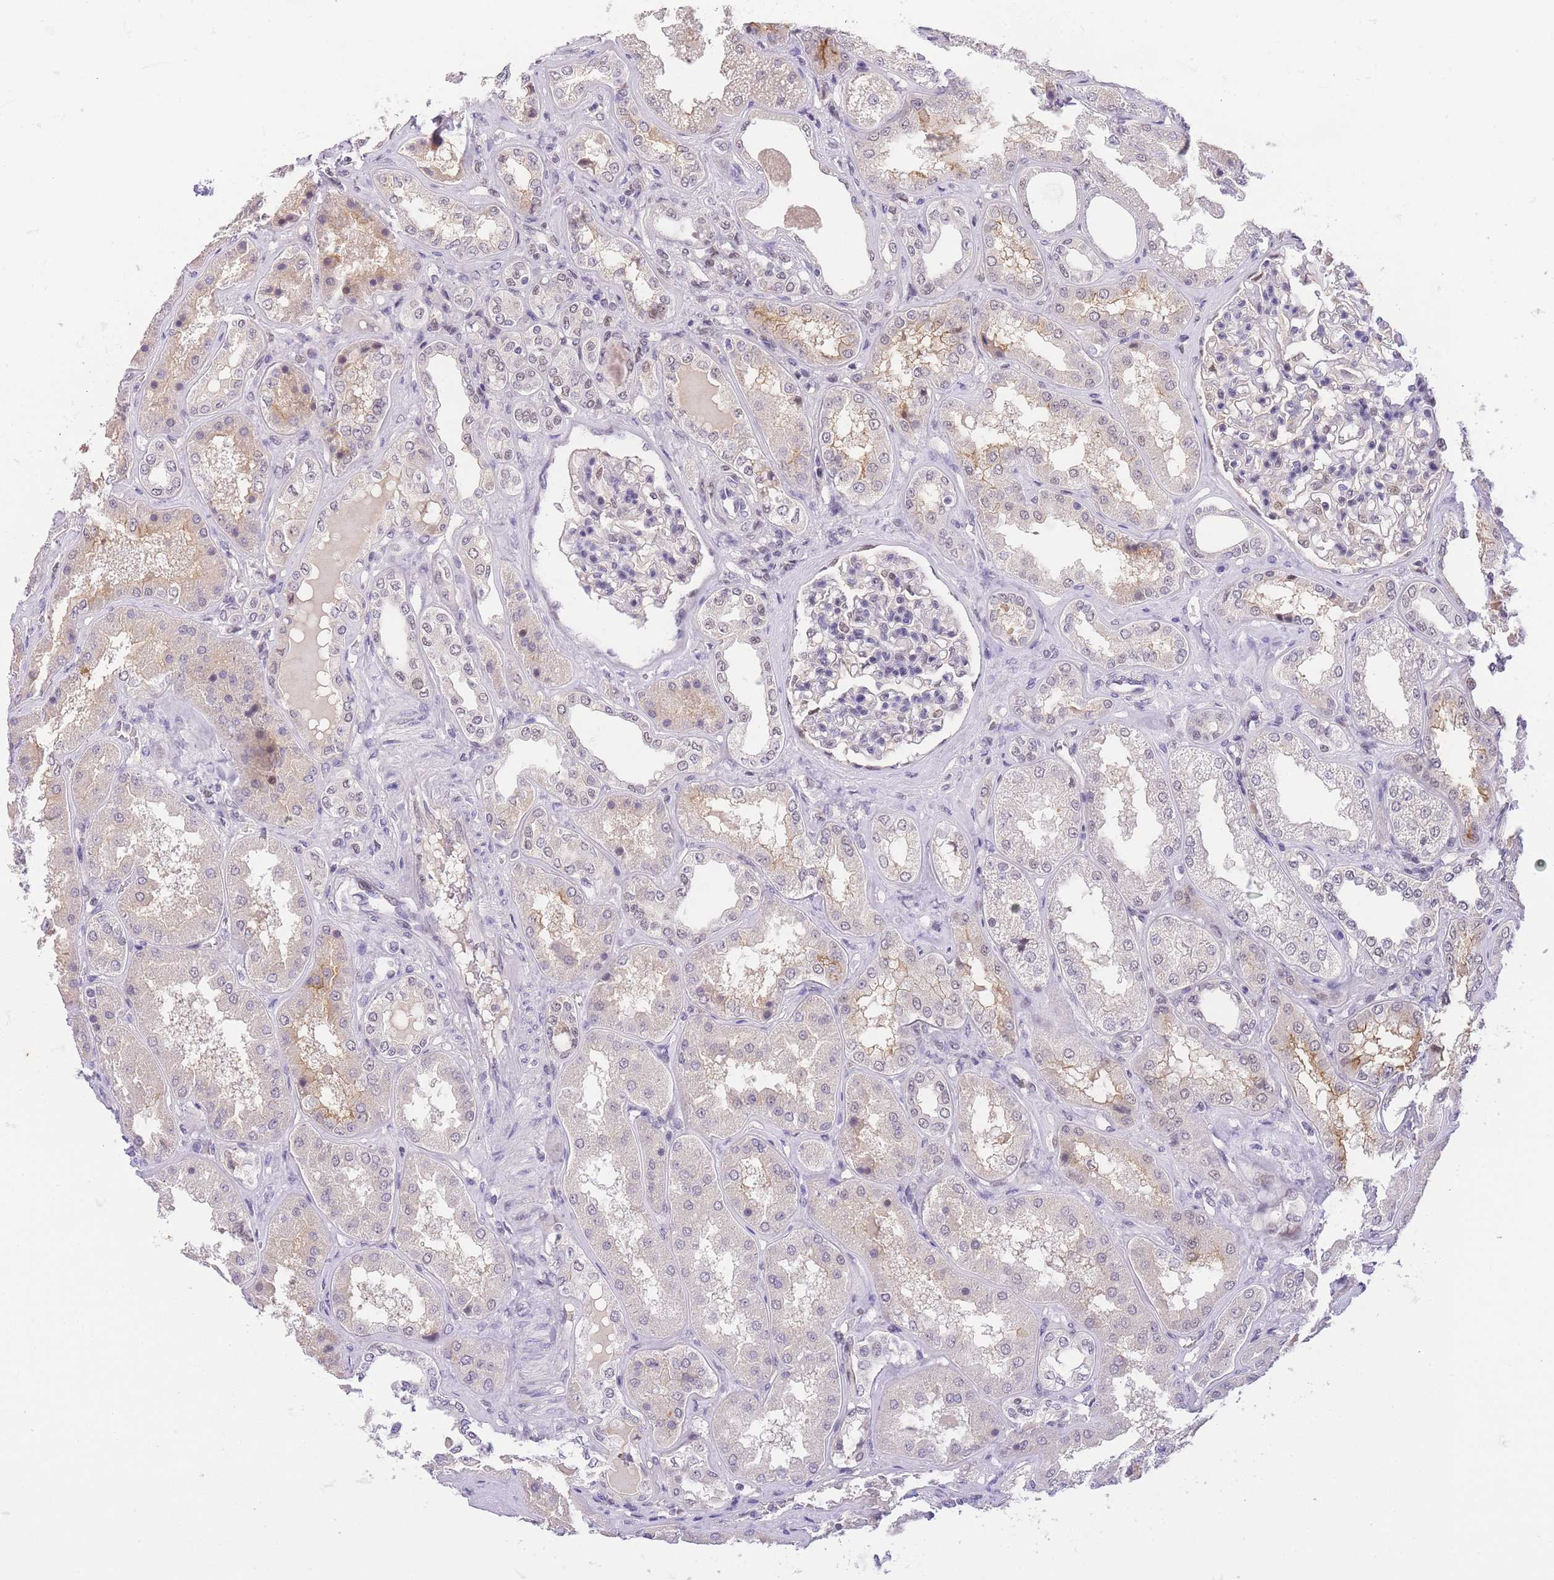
{"staining": {"intensity": "negative", "quantity": "none", "location": "none"}, "tissue": "kidney", "cell_type": "Cells in glomeruli", "image_type": "normal", "snomed": [{"axis": "morphology", "description": "Normal tissue, NOS"}, {"axis": "topography", "description": "Kidney"}], "caption": "DAB immunohistochemical staining of unremarkable human kidney exhibits no significant staining in cells in glomeruli. (DAB (3,3'-diaminobenzidine) IHC visualized using brightfield microscopy, high magnification).", "gene": "SLC35F2", "patient": {"sex": "female", "age": 56}}